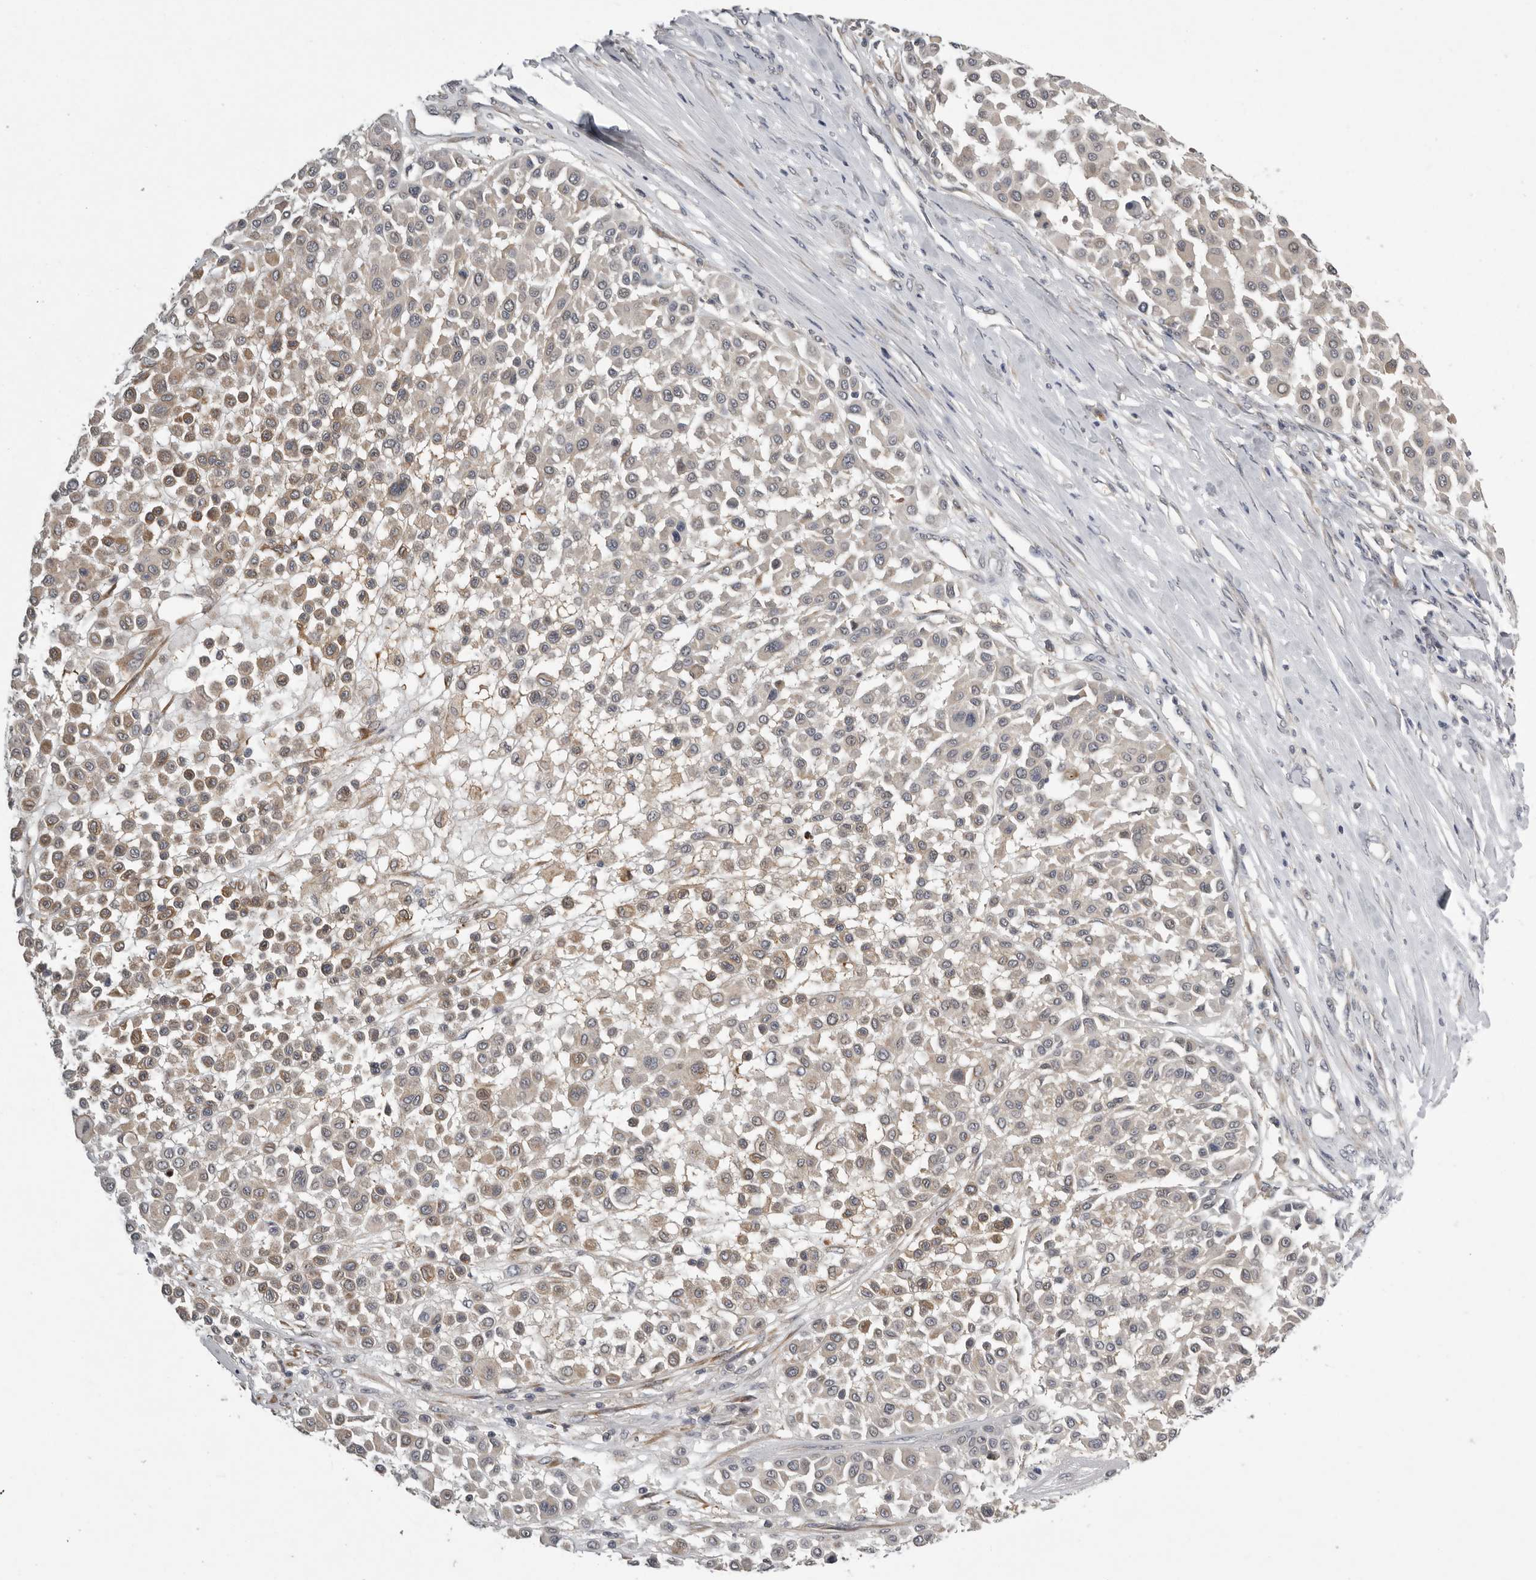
{"staining": {"intensity": "weak", "quantity": "25%-75%", "location": "cytoplasmic/membranous"}, "tissue": "melanoma", "cell_type": "Tumor cells", "image_type": "cancer", "snomed": [{"axis": "morphology", "description": "Malignant melanoma, Metastatic site"}, {"axis": "topography", "description": "Soft tissue"}], "caption": "A photomicrograph showing weak cytoplasmic/membranous positivity in approximately 25%-75% of tumor cells in melanoma, as visualized by brown immunohistochemical staining.", "gene": "RALGPS2", "patient": {"sex": "male", "age": 41}}